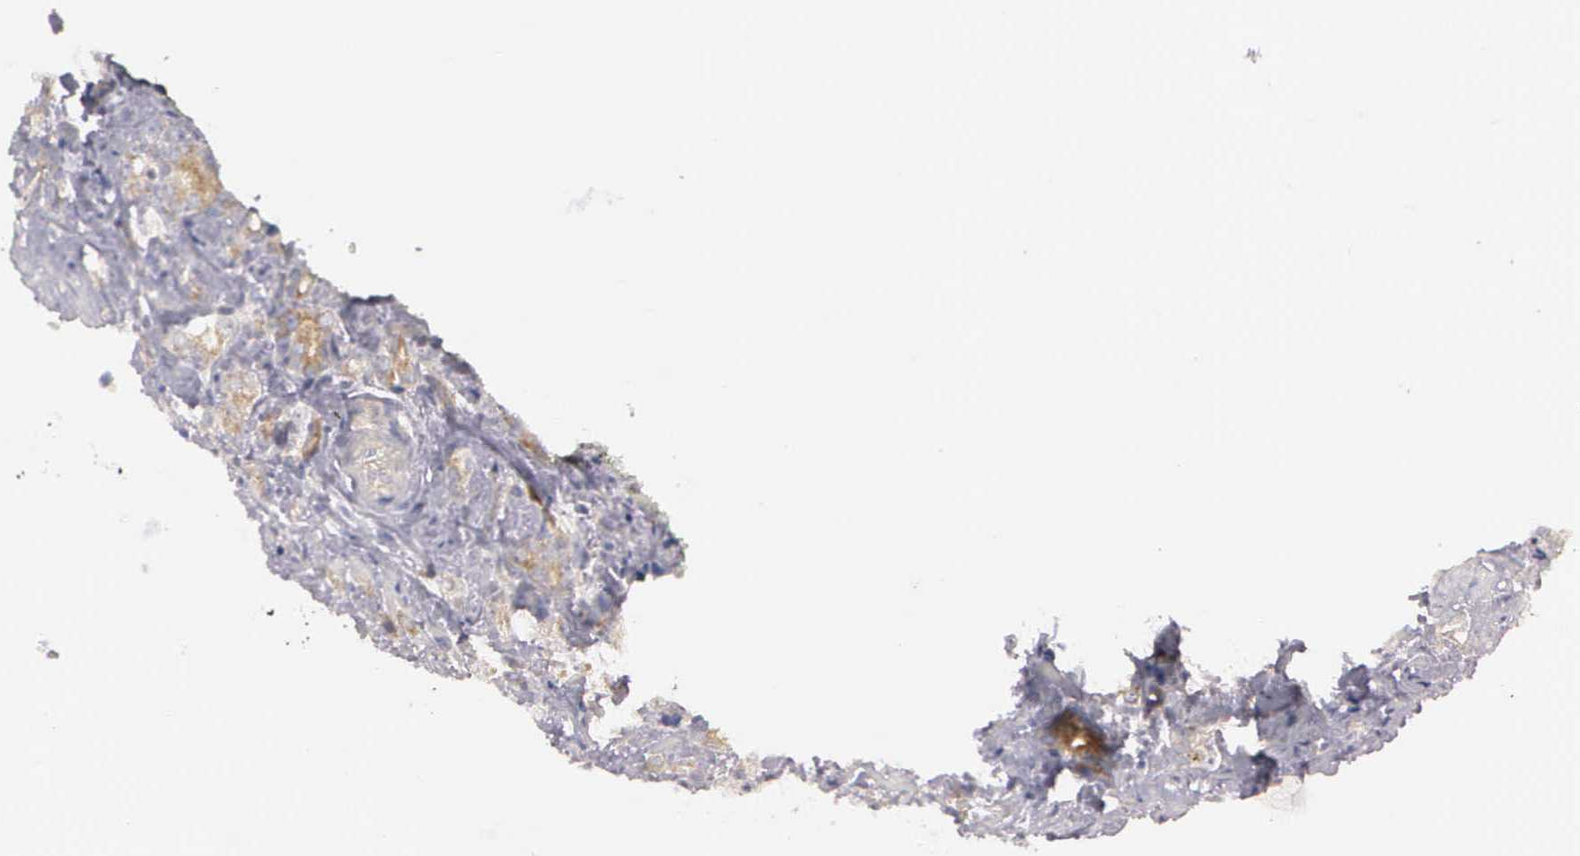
{"staining": {"intensity": "weak", "quantity": "25%-75%", "location": "cytoplasmic/membranous"}, "tissue": "prostate cancer", "cell_type": "Tumor cells", "image_type": "cancer", "snomed": [{"axis": "morphology", "description": "Adenocarcinoma, Medium grade"}, {"axis": "topography", "description": "Prostate"}], "caption": "Prostate cancer was stained to show a protein in brown. There is low levels of weak cytoplasmic/membranous positivity in about 25%-75% of tumor cells.", "gene": "CEP170B", "patient": {"sex": "male", "age": 59}}